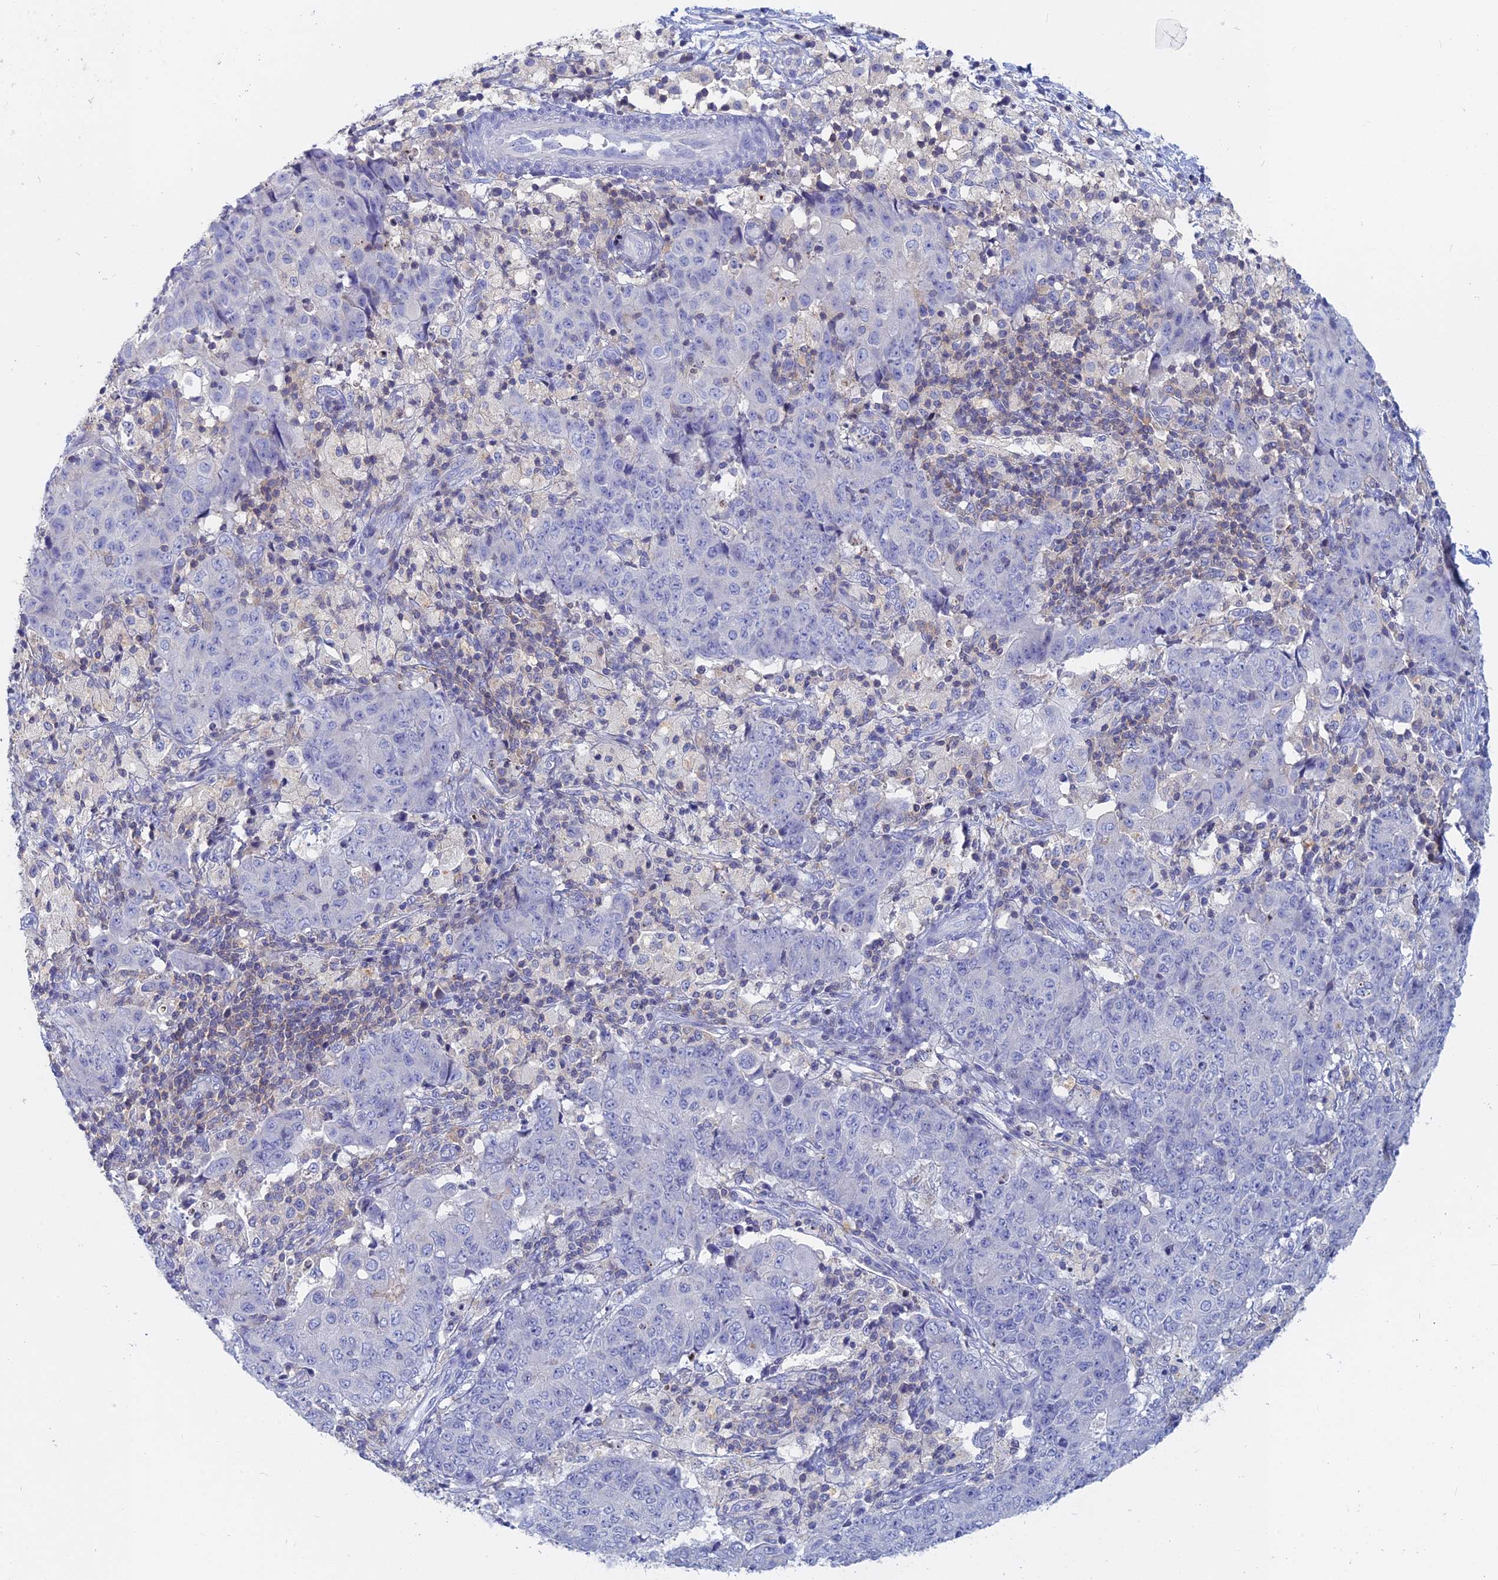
{"staining": {"intensity": "negative", "quantity": "none", "location": "none"}, "tissue": "ovarian cancer", "cell_type": "Tumor cells", "image_type": "cancer", "snomed": [{"axis": "morphology", "description": "Carcinoma, endometroid"}, {"axis": "topography", "description": "Ovary"}], "caption": "Immunohistochemistry of human endometroid carcinoma (ovarian) displays no positivity in tumor cells.", "gene": "ACP7", "patient": {"sex": "female", "age": 42}}